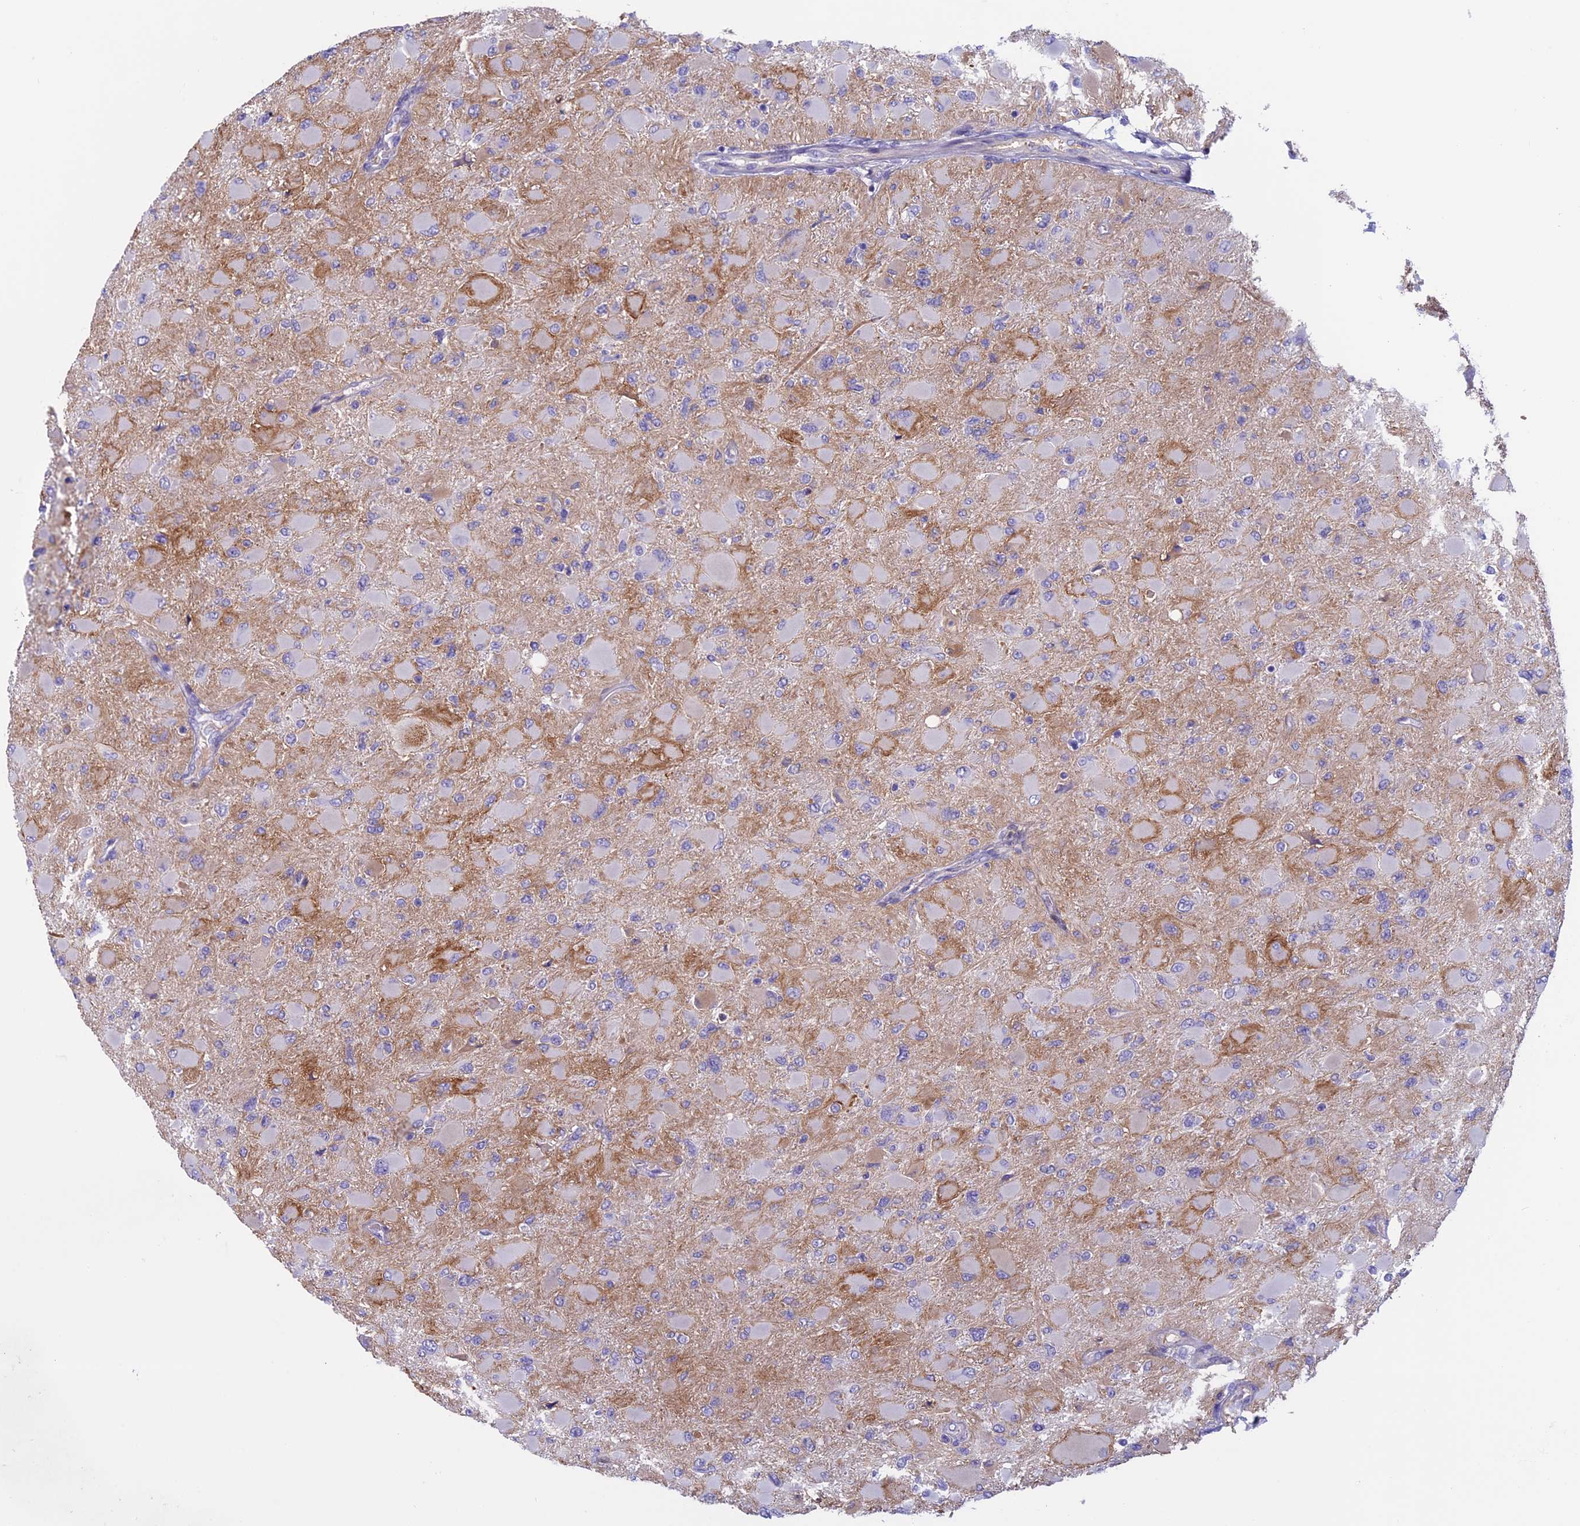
{"staining": {"intensity": "negative", "quantity": "none", "location": "none"}, "tissue": "glioma", "cell_type": "Tumor cells", "image_type": "cancer", "snomed": [{"axis": "morphology", "description": "Glioma, malignant, High grade"}, {"axis": "topography", "description": "Cerebral cortex"}], "caption": "An immunohistochemistry histopathology image of glioma is shown. There is no staining in tumor cells of glioma.", "gene": "ANGPTL2", "patient": {"sex": "female", "age": 36}}